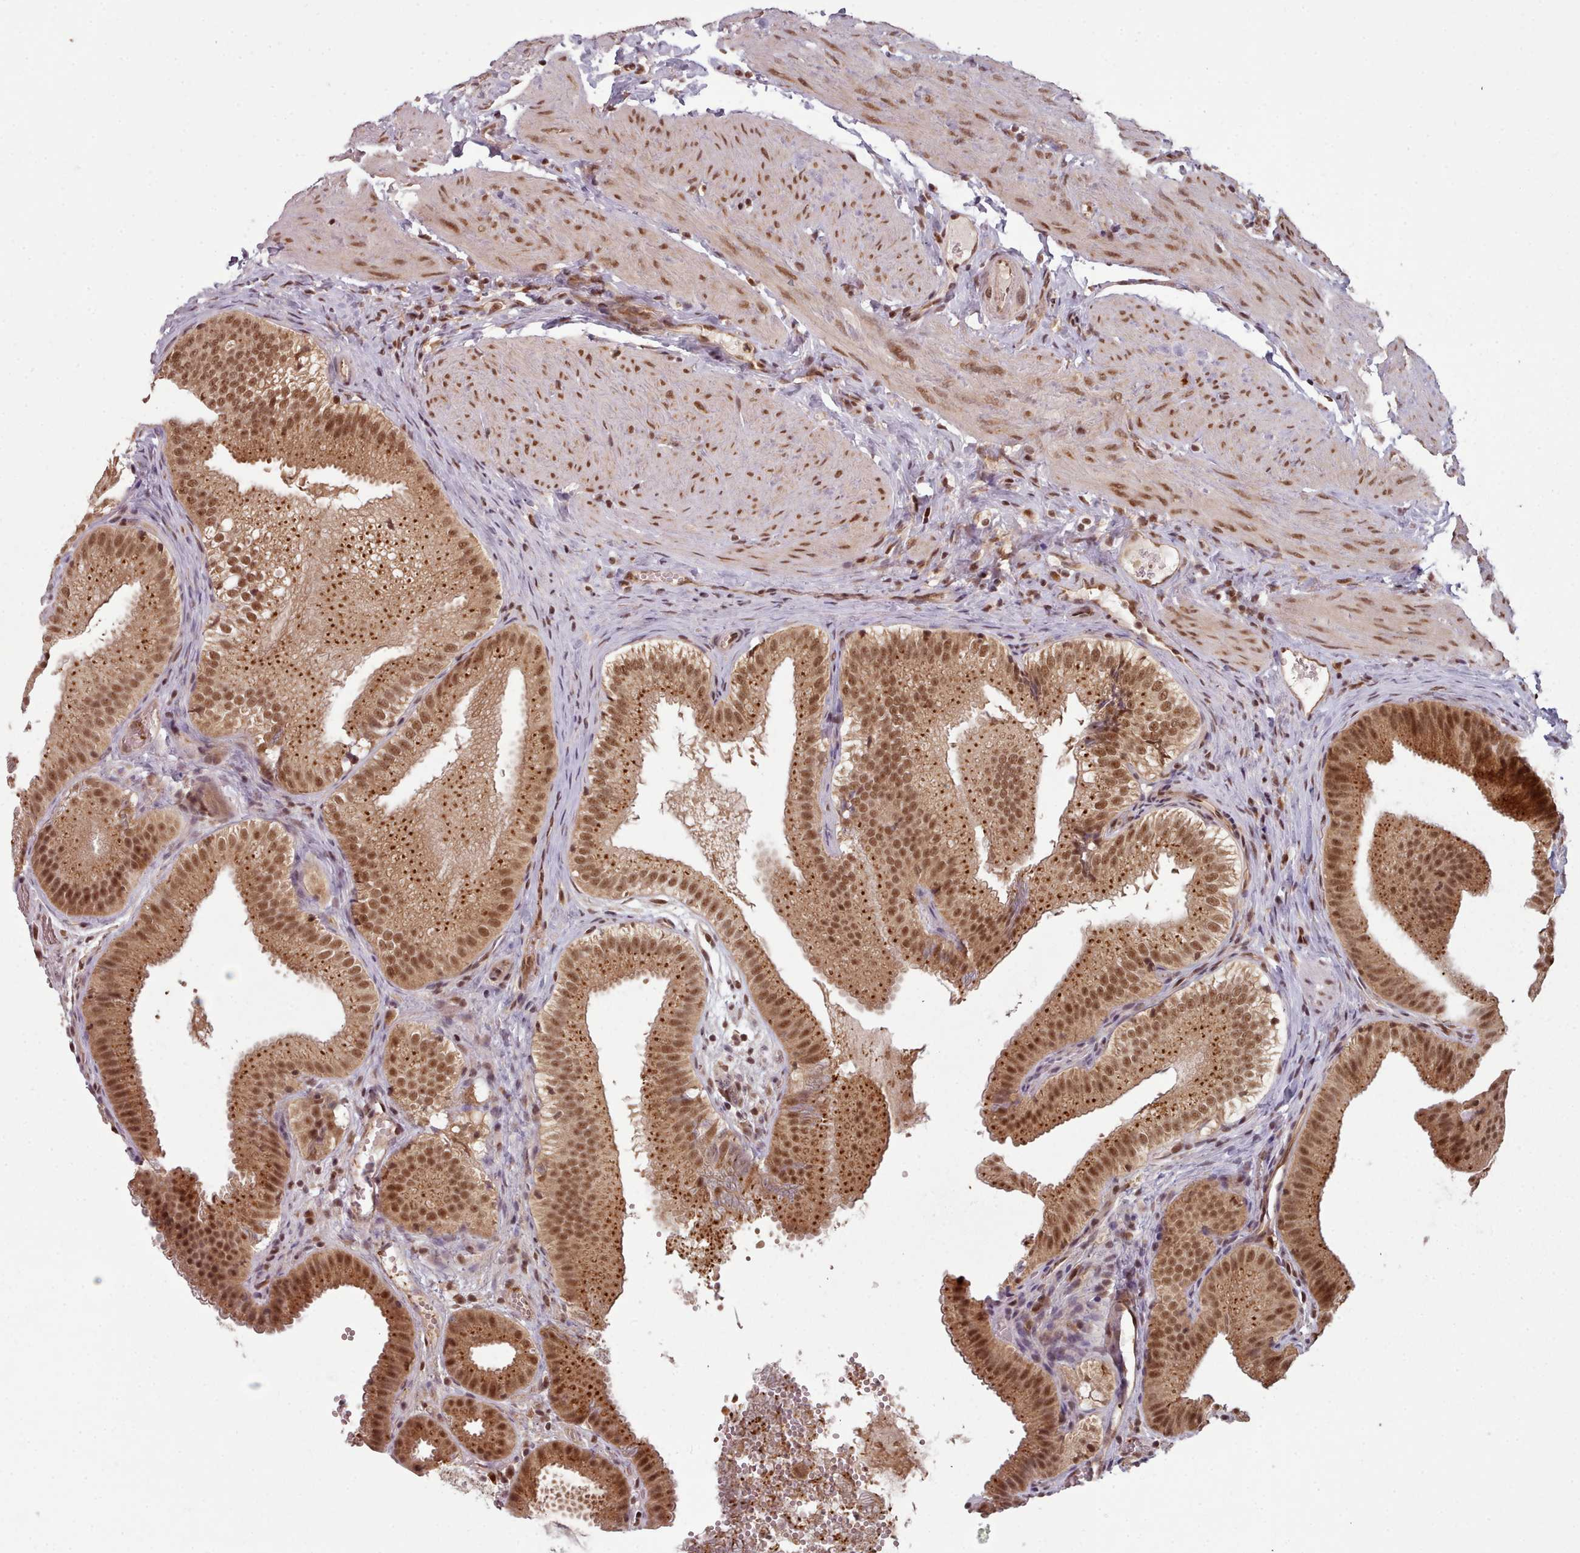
{"staining": {"intensity": "strong", "quantity": ">75%", "location": "cytoplasmic/membranous,nuclear"}, "tissue": "gallbladder", "cell_type": "Glandular cells", "image_type": "normal", "snomed": [{"axis": "morphology", "description": "Normal tissue, NOS"}, {"axis": "topography", "description": "Gallbladder"}], "caption": "Immunohistochemistry (IHC) (DAB) staining of unremarkable human gallbladder displays strong cytoplasmic/membranous,nuclear protein expression in about >75% of glandular cells. The staining is performed using DAB (3,3'-diaminobenzidine) brown chromogen to label protein expression. The nuclei are counter-stained blue using hematoxylin.", "gene": "DHX8", "patient": {"sex": "female", "age": 30}}